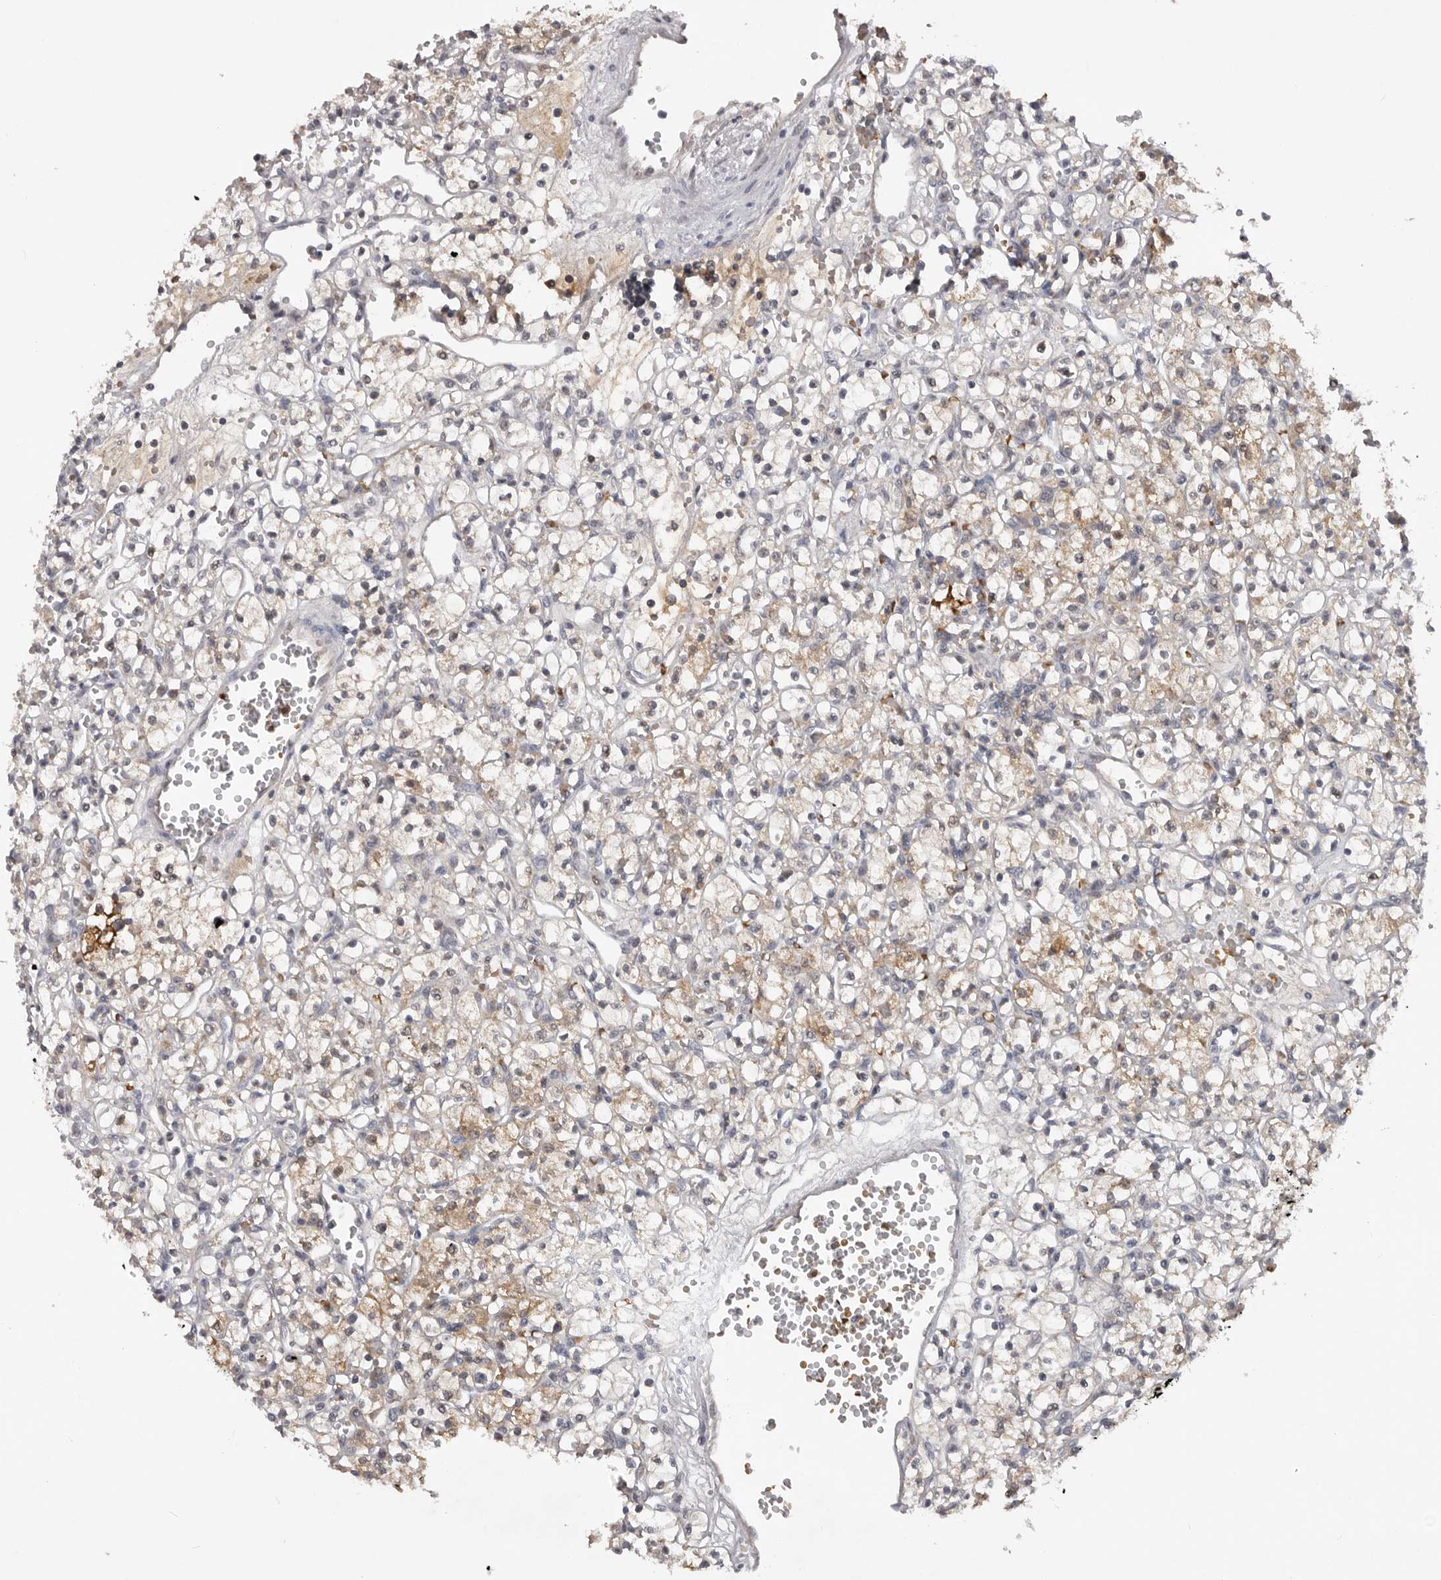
{"staining": {"intensity": "moderate", "quantity": ">75%", "location": "cytoplasmic/membranous"}, "tissue": "renal cancer", "cell_type": "Tumor cells", "image_type": "cancer", "snomed": [{"axis": "morphology", "description": "Adenocarcinoma, NOS"}, {"axis": "topography", "description": "Kidney"}], "caption": "DAB (3,3'-diaminobenzidine) immunohistochemical staining of adenocarcinoma (renal) displays moderate cytoplasmic/membranous protein positivity in about >75% of tumor cells. Ihc stains the protein of interest in brown and the nuclei are stained blue.", "gene": "TNR", "patient": {"sex": "female", "age": 59}}